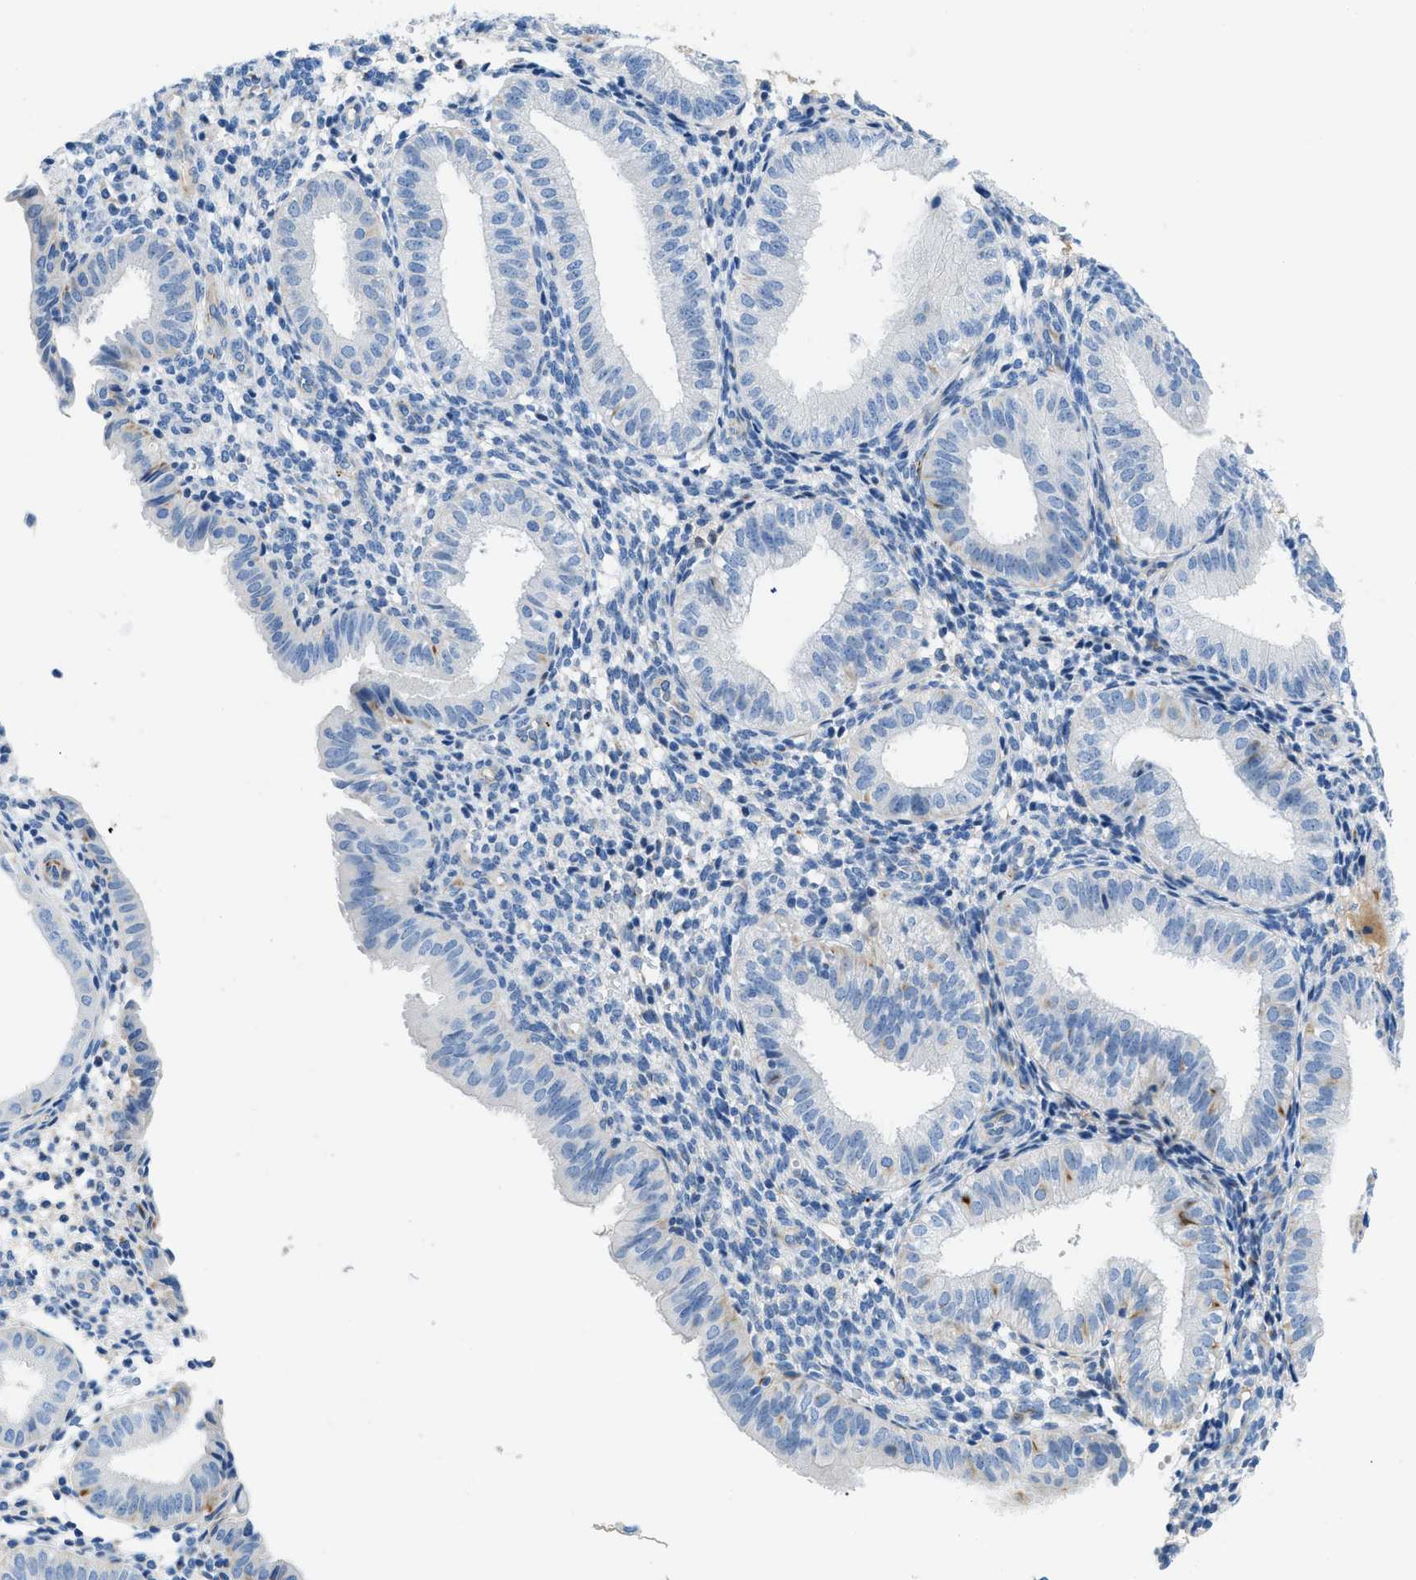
{"staining": {"intensity": "negative", "quantity": "none", "location": "none"}, "tissue": "endometrium", "cell_type": "Cells in endometrial stroma", "image_type": "normal", "snomed": [{"axis": "morphology", "description": "Normal tissue, NOS"}, {"axis": "topography", "description": "Endometrium"}], "caption": "Human endometrium stained for a protein using immunohistochemistry exhibits no expression in cells in endometrial stroma.", "gene": "XCR1", "patient": {"sex": "female", "age": 39}}